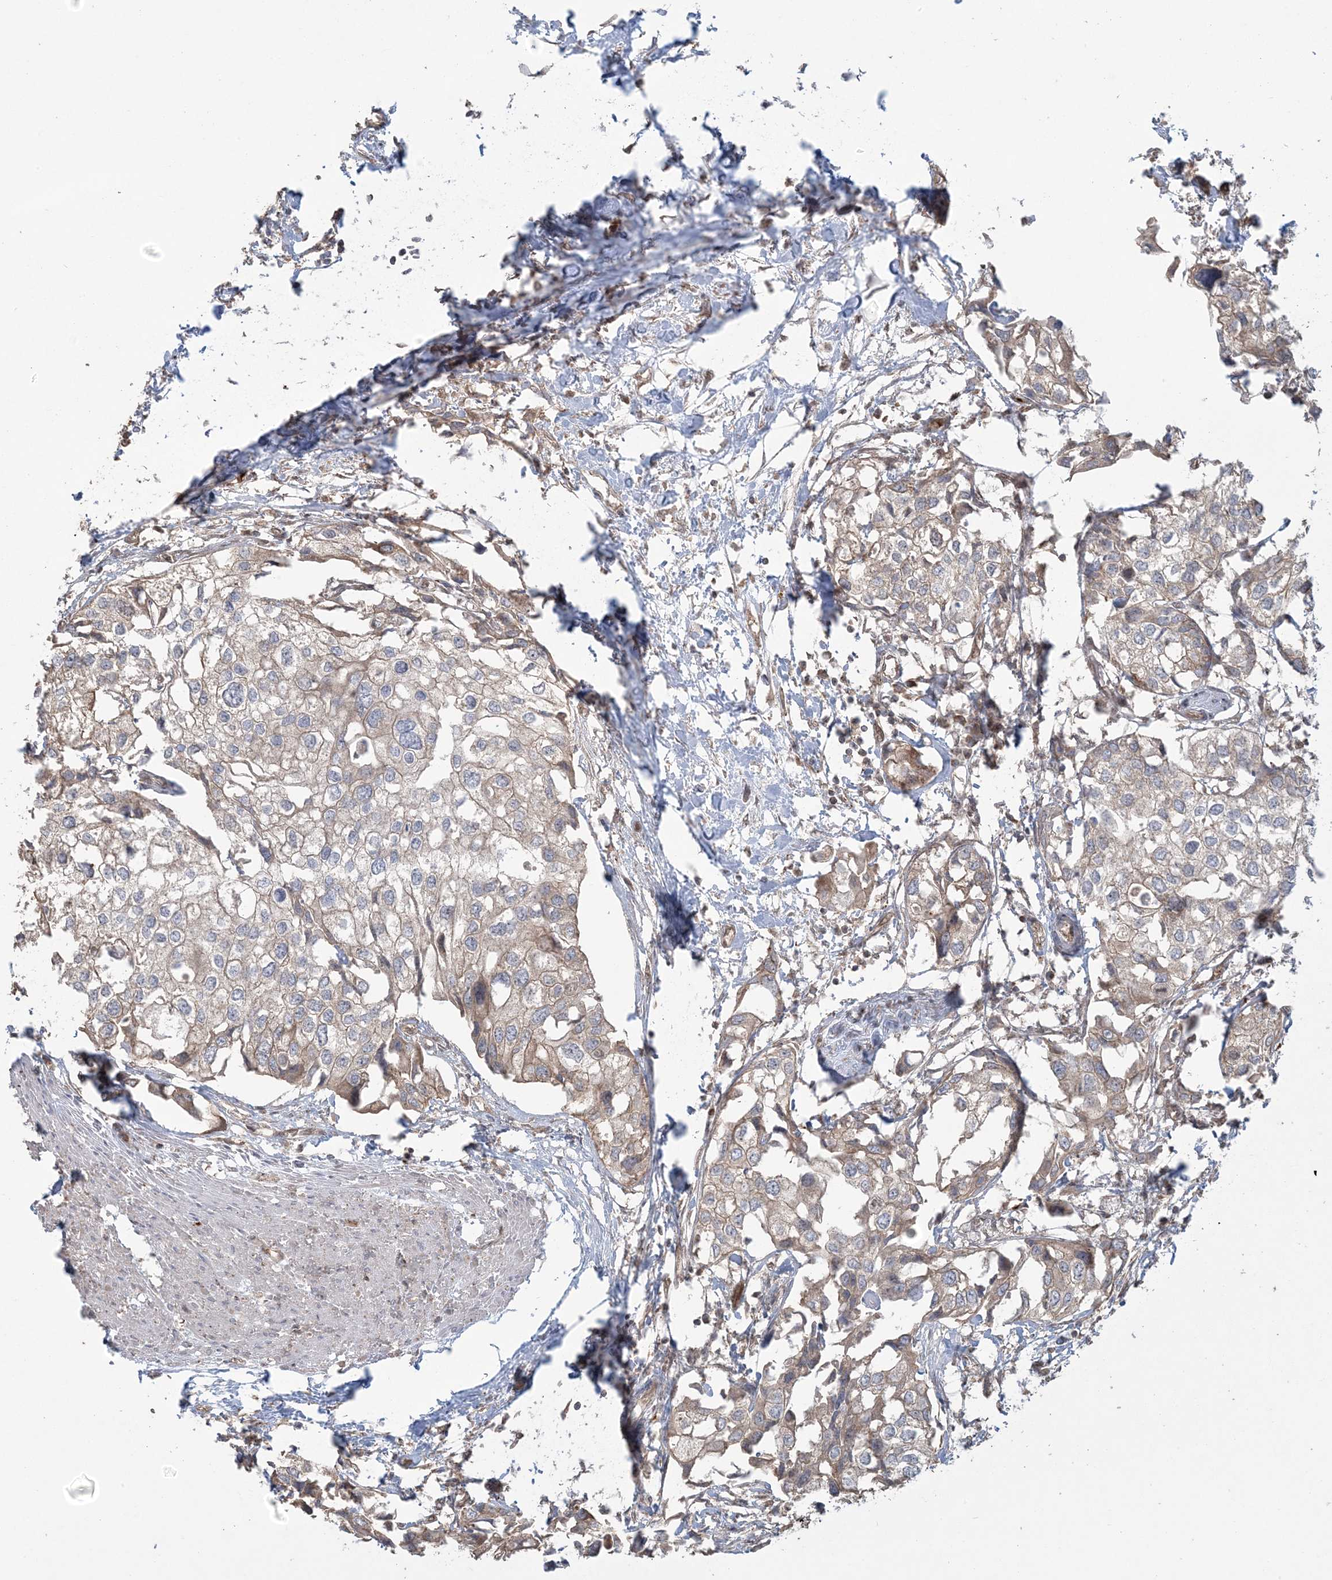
{"staining": {"intensity": "weak", "quantity": "<25%", "location": "cytoplasmic/membranous"}, "tissue": "urothelial cancer", "cell_type": "Tumor cells", "image_type": "cancer", "snomed": [{"axis": "morphology", "description": "Urothelial carcinoma, High grade"}, {"axis": "topography", "description": "Urinary bladder"}], "caption": "This is an IHC image of urothelial cancer. There is no positivity in tumor cells.", "gene": "ABCF3", "patient": {"sex": "male", "age": 64}}